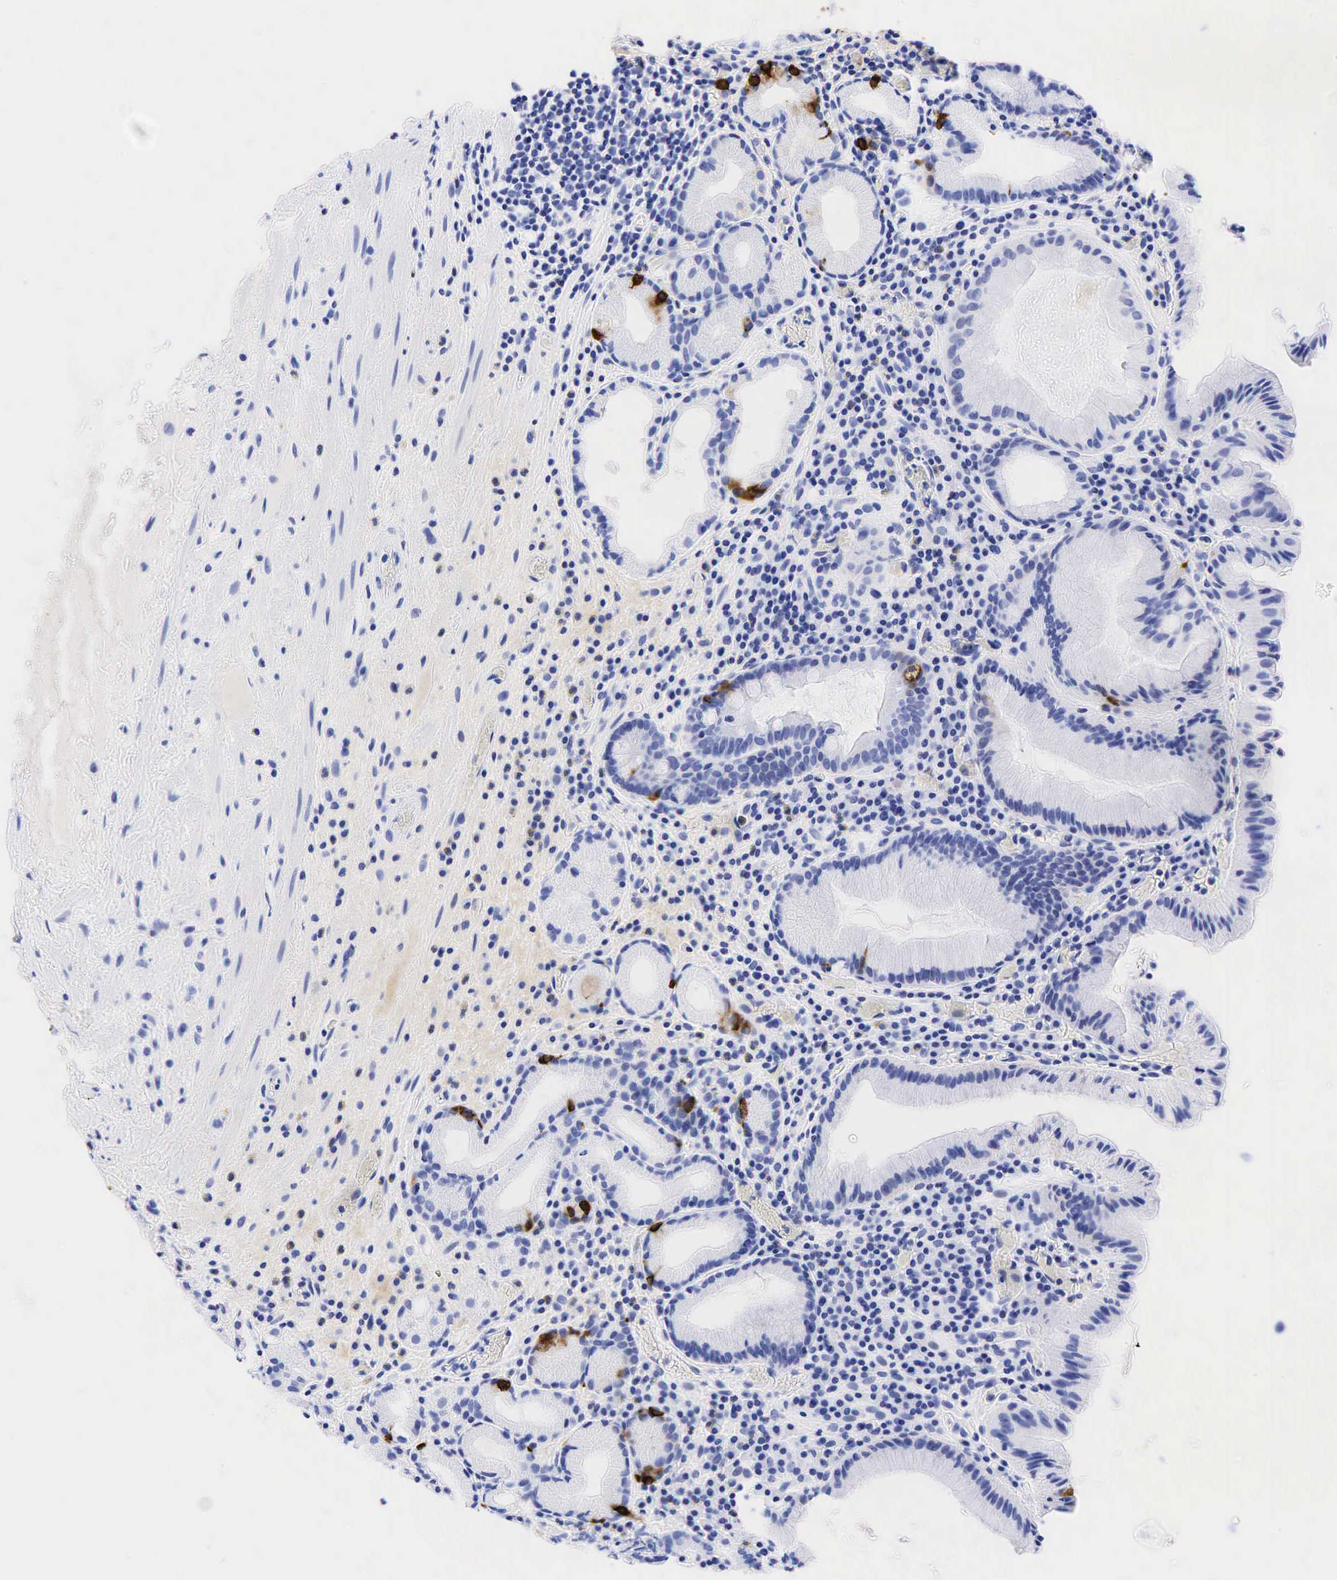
{"staining": {"intensity": "strong", "quantity": "<25%", "location": "cytoplasmic/membranous"}, "tissue": "stomach", "cell_type": "Glandular cells", "image_type": "normal", "snomed": [{"axis": "morphology", "description": "Normal tissue, NOS"}, {"axis": "topography", "description": "Stomach, lower"}, {"axis": "topography", "description": "Duodenum"}], "caption": "Protein positivity by immunohistochemistry (IHC) displays strong cytoplasmic/membranous expression in approximately <25% of glandular cells in benign stomach. (IHC, brightfield microscopy, high magnification).", "gene": "CHGA", "patient": {"sex": "male", "age": 84}}